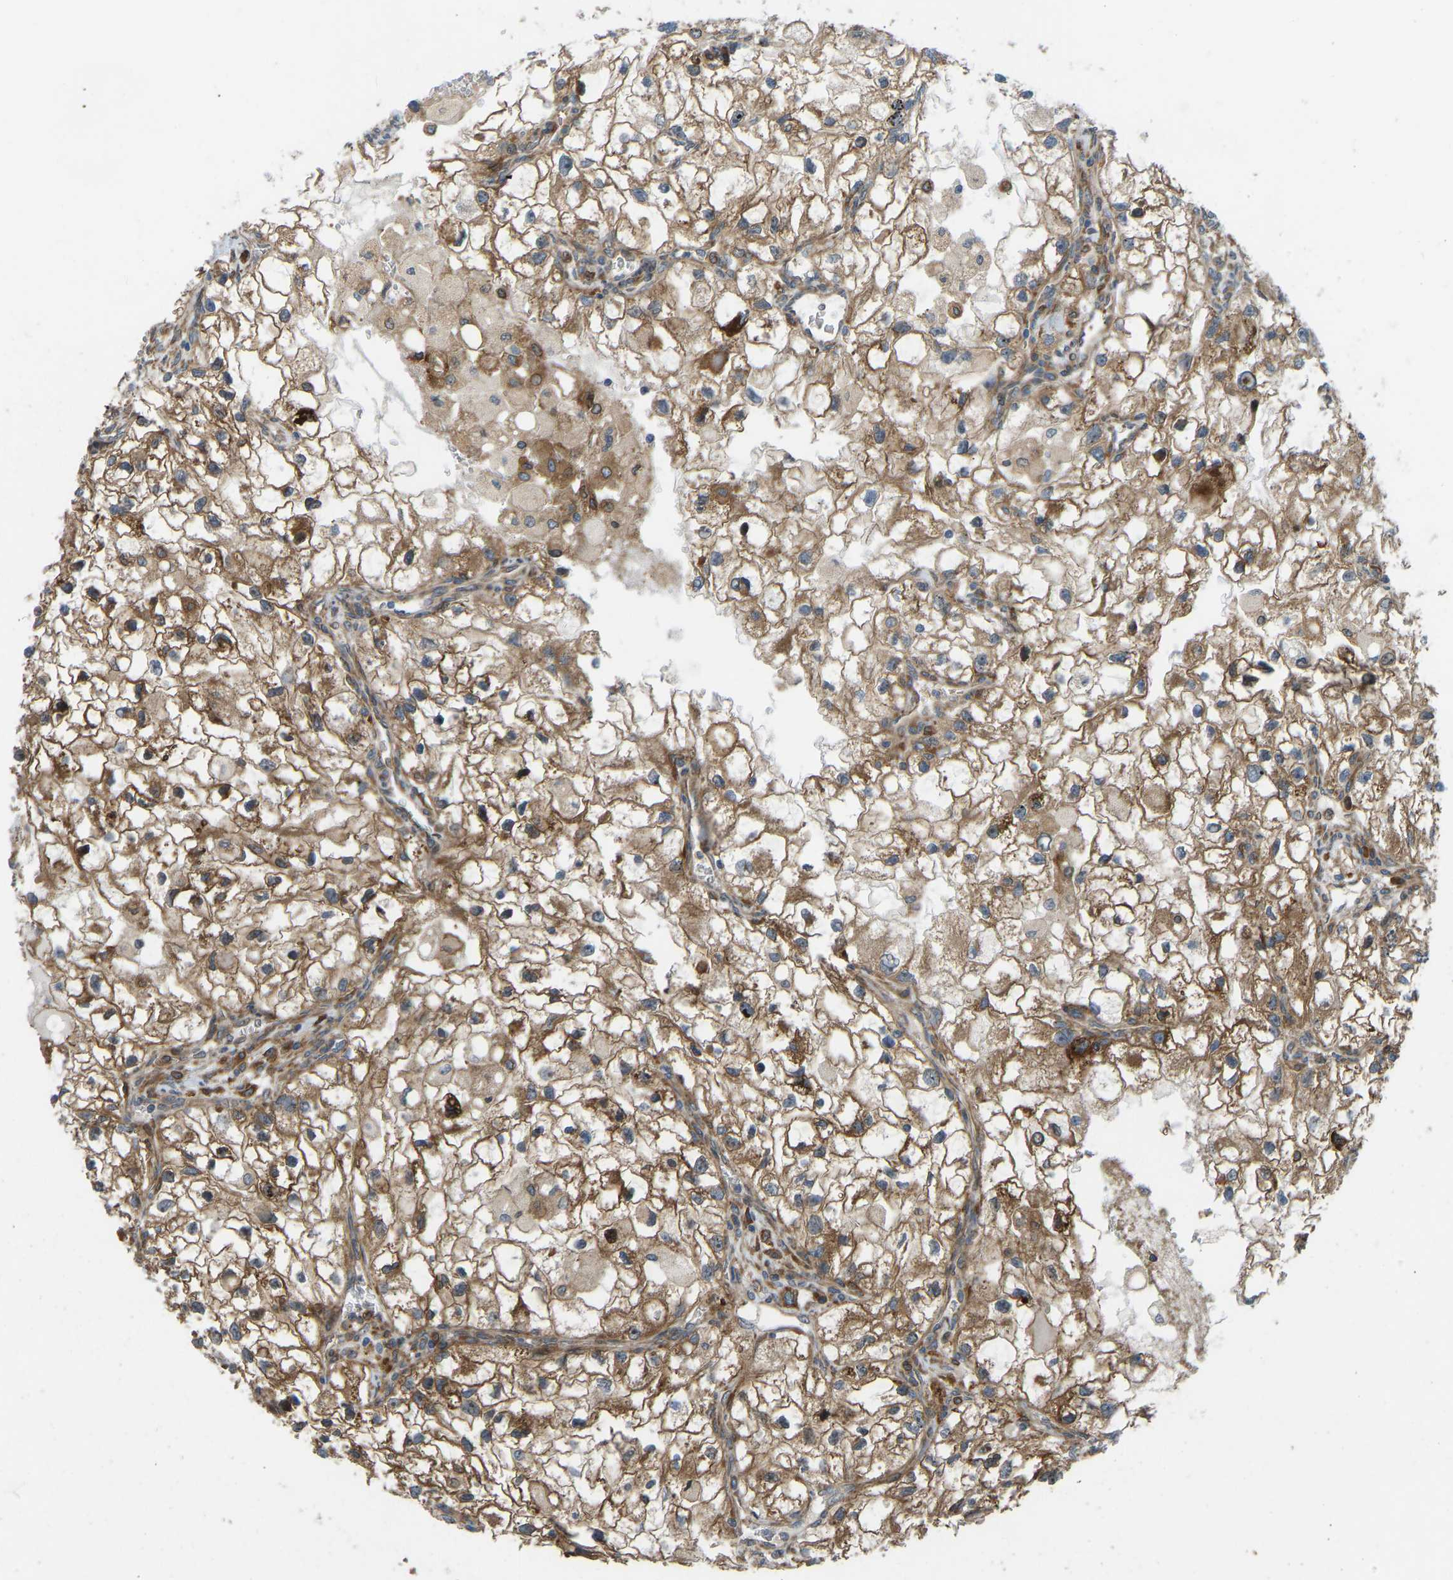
{"staining": {"intensity": "moderate", "quantity": ">75%", "location": "cytoplasmic/membranous"}, "tissue": "renal cancer", "cell_type": "Tumor cells", "image_type": "cancer", "snomed": [{"axis": "morphology", "description": "Adenocarcinoma, NOS"}, {"axis": "topography", "description": "Kidney"}], "caption": "An IHC histopathology image of neoplastic tissue is shown. Protein staining in brown highlights moderate cytoplasmic/membranous positivity in renal adenocarcinoma within tumor cells. (DAB IHC, brown staining for protein, blue staining for nuclei).", "gene": "OS9", "patient": {"sex": "female", "age": 70}}